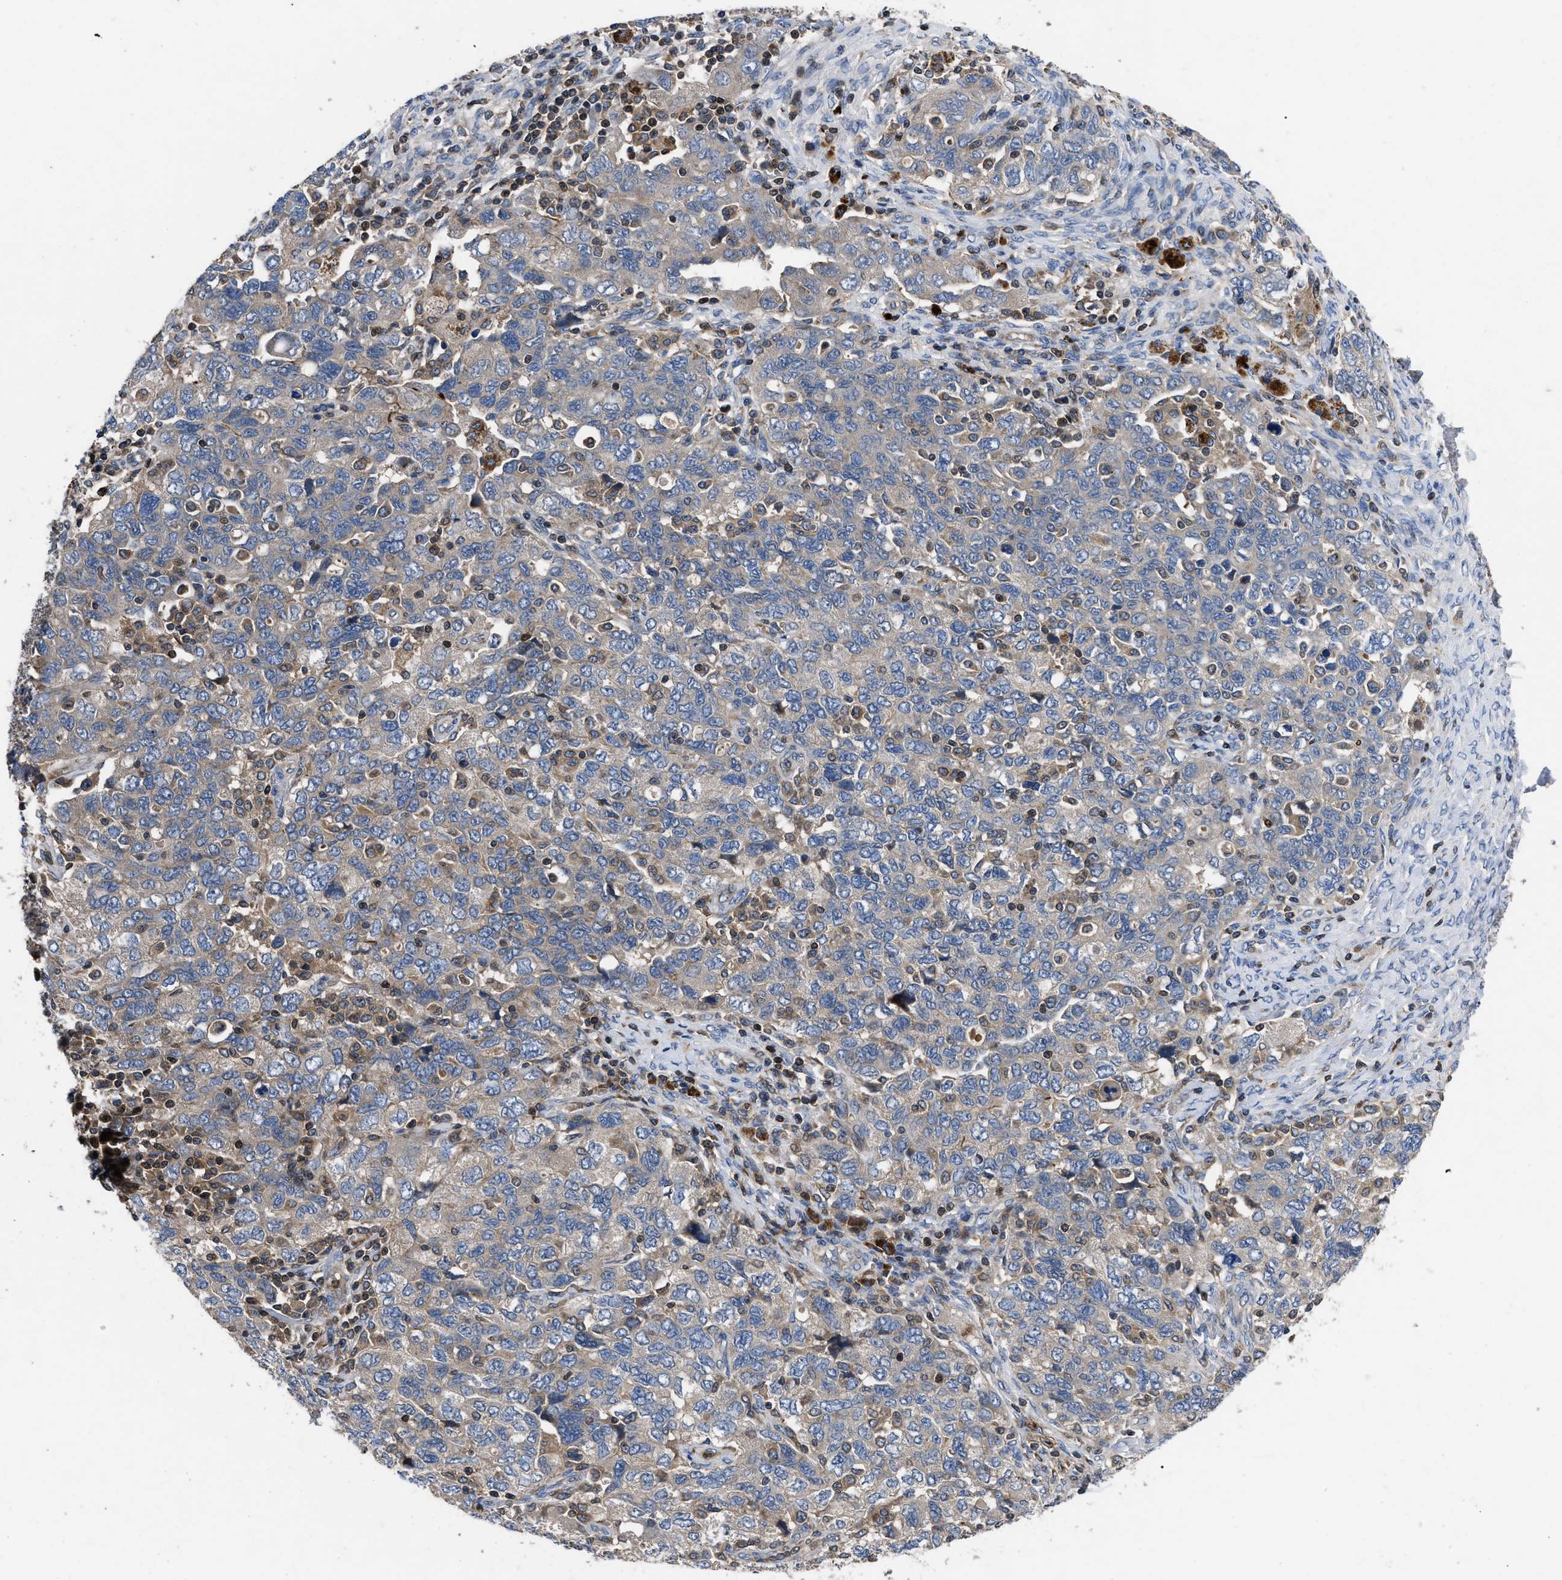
{"staining": {"intensity": "weak", "quantity": "25%-75%", "location": "cytoplasmic/membranous"}, "tissue": "ovarian cancer", "cell_type": "Tumor cells", "image_type": "cancer", "snomed": [{"axis": "morphology", "description": "Carcinoma, NOS"}, {"axis": "morphology", "description": "Cystadenocarcinoma, serous, NOS"}, {"axis": "topography", "description": "Ovary"}], "caption": "Weak cytoplasmic/membranous protein staining is present in approximately 25%-75% of tumor cells in ovarian cancer (carcinoma).", "gene": "YBEY", "patient": {"sex": "female", "age": 69}}